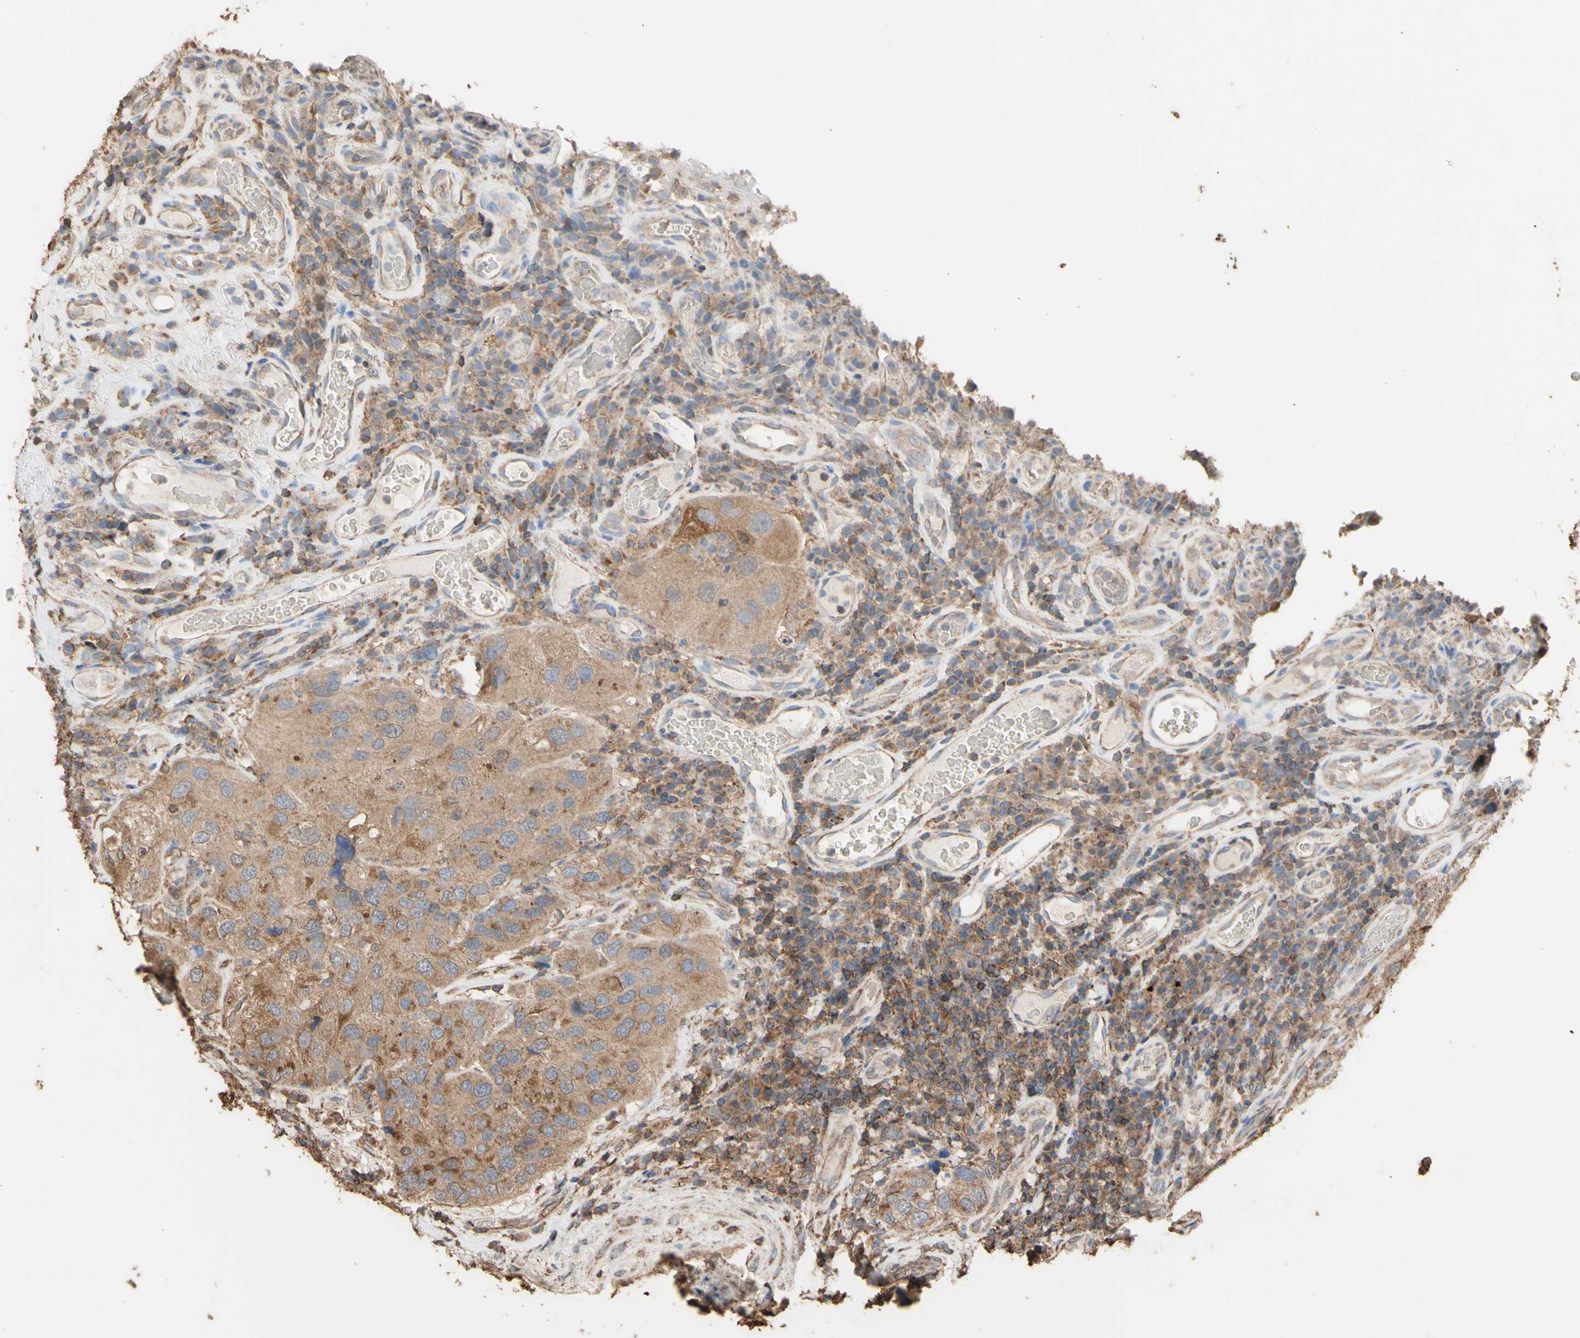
{"staining": {"intensity": "moderate", "quantity": ">75%", "location": "cytoplasmic/membranous"}, "tissue": "urothelial cancer", "cell_type": "Tumor cells", "image_type": "cancer", "snomed": [{"axis": "morphology", "description": "Urothelial carcinoma, High grade"}, {"axis": "topography", "description": "Urinary bladder"}], "caption": "This image shows urothelial cancer stained with IHC to label a protein in brown. The cytoplasmic/membranous of tumor cells show moderate positivity for the protein. Nuclei are counter-stained blue.", "gene": "ALDH9A1", "patient": {"sex": "female", "age": 64}}